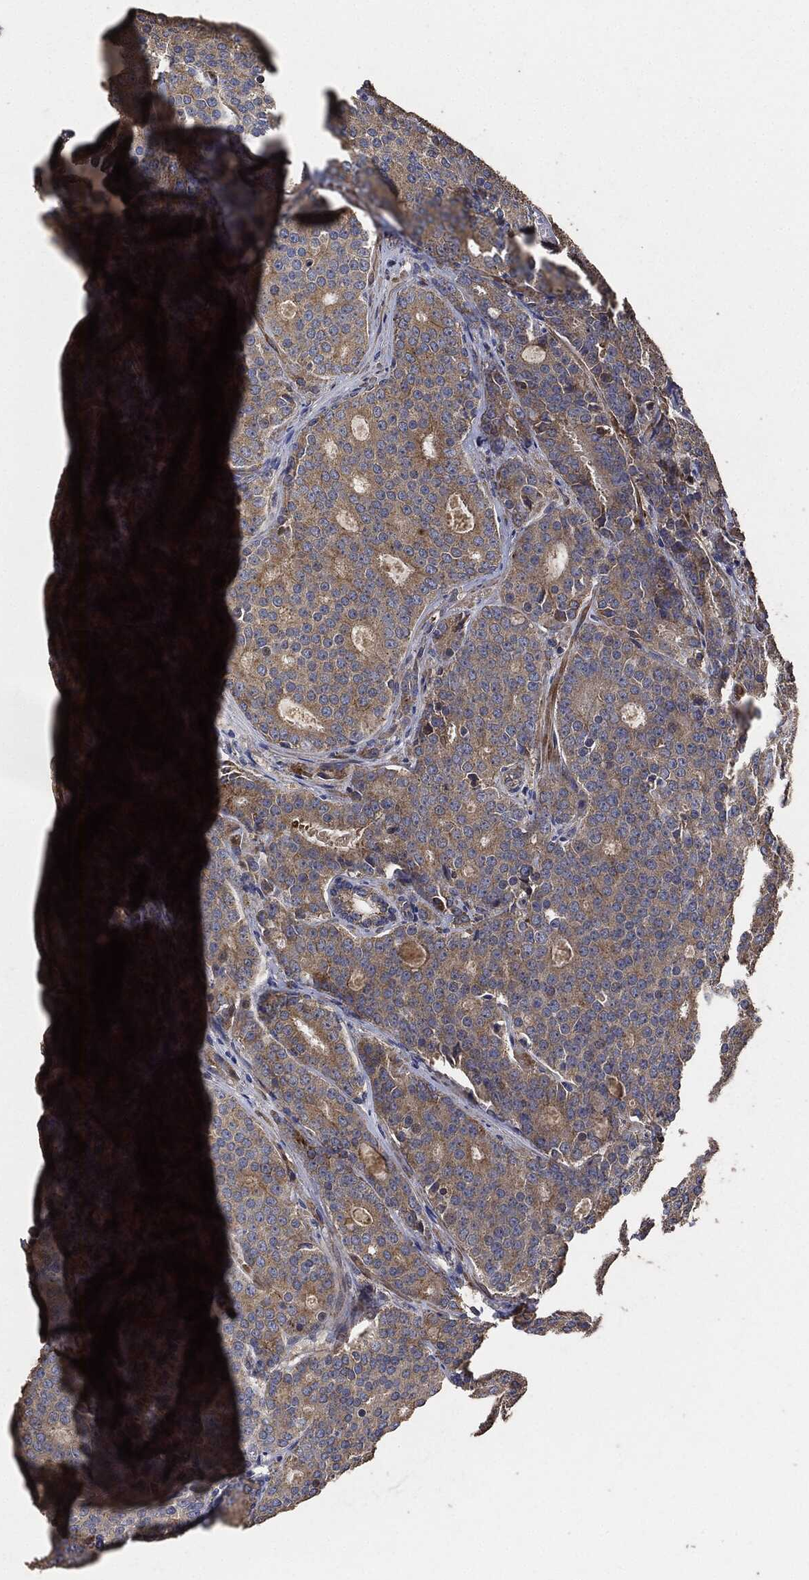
{"staining": {"intensity": "strong", "quantity": "25%-75%", "location": "cytoplasmic/membranous"}, "tissue": "prostate cancer", "cell_type": "Tumor cells", "image_type": "cancer", "snomed": [{"axis": "morphology", "description": "Adenocarcinoma, NOS"}, {"axis": "topography", "description": "Prostate"}], "caption": "Prostate adenocarcinoma tissue displays strong cytoplasmic/membranous positivity in approximately 25%-75% of tumor cells", "gene": "STK3", "patient": {"sex": "male", "age": 71}}